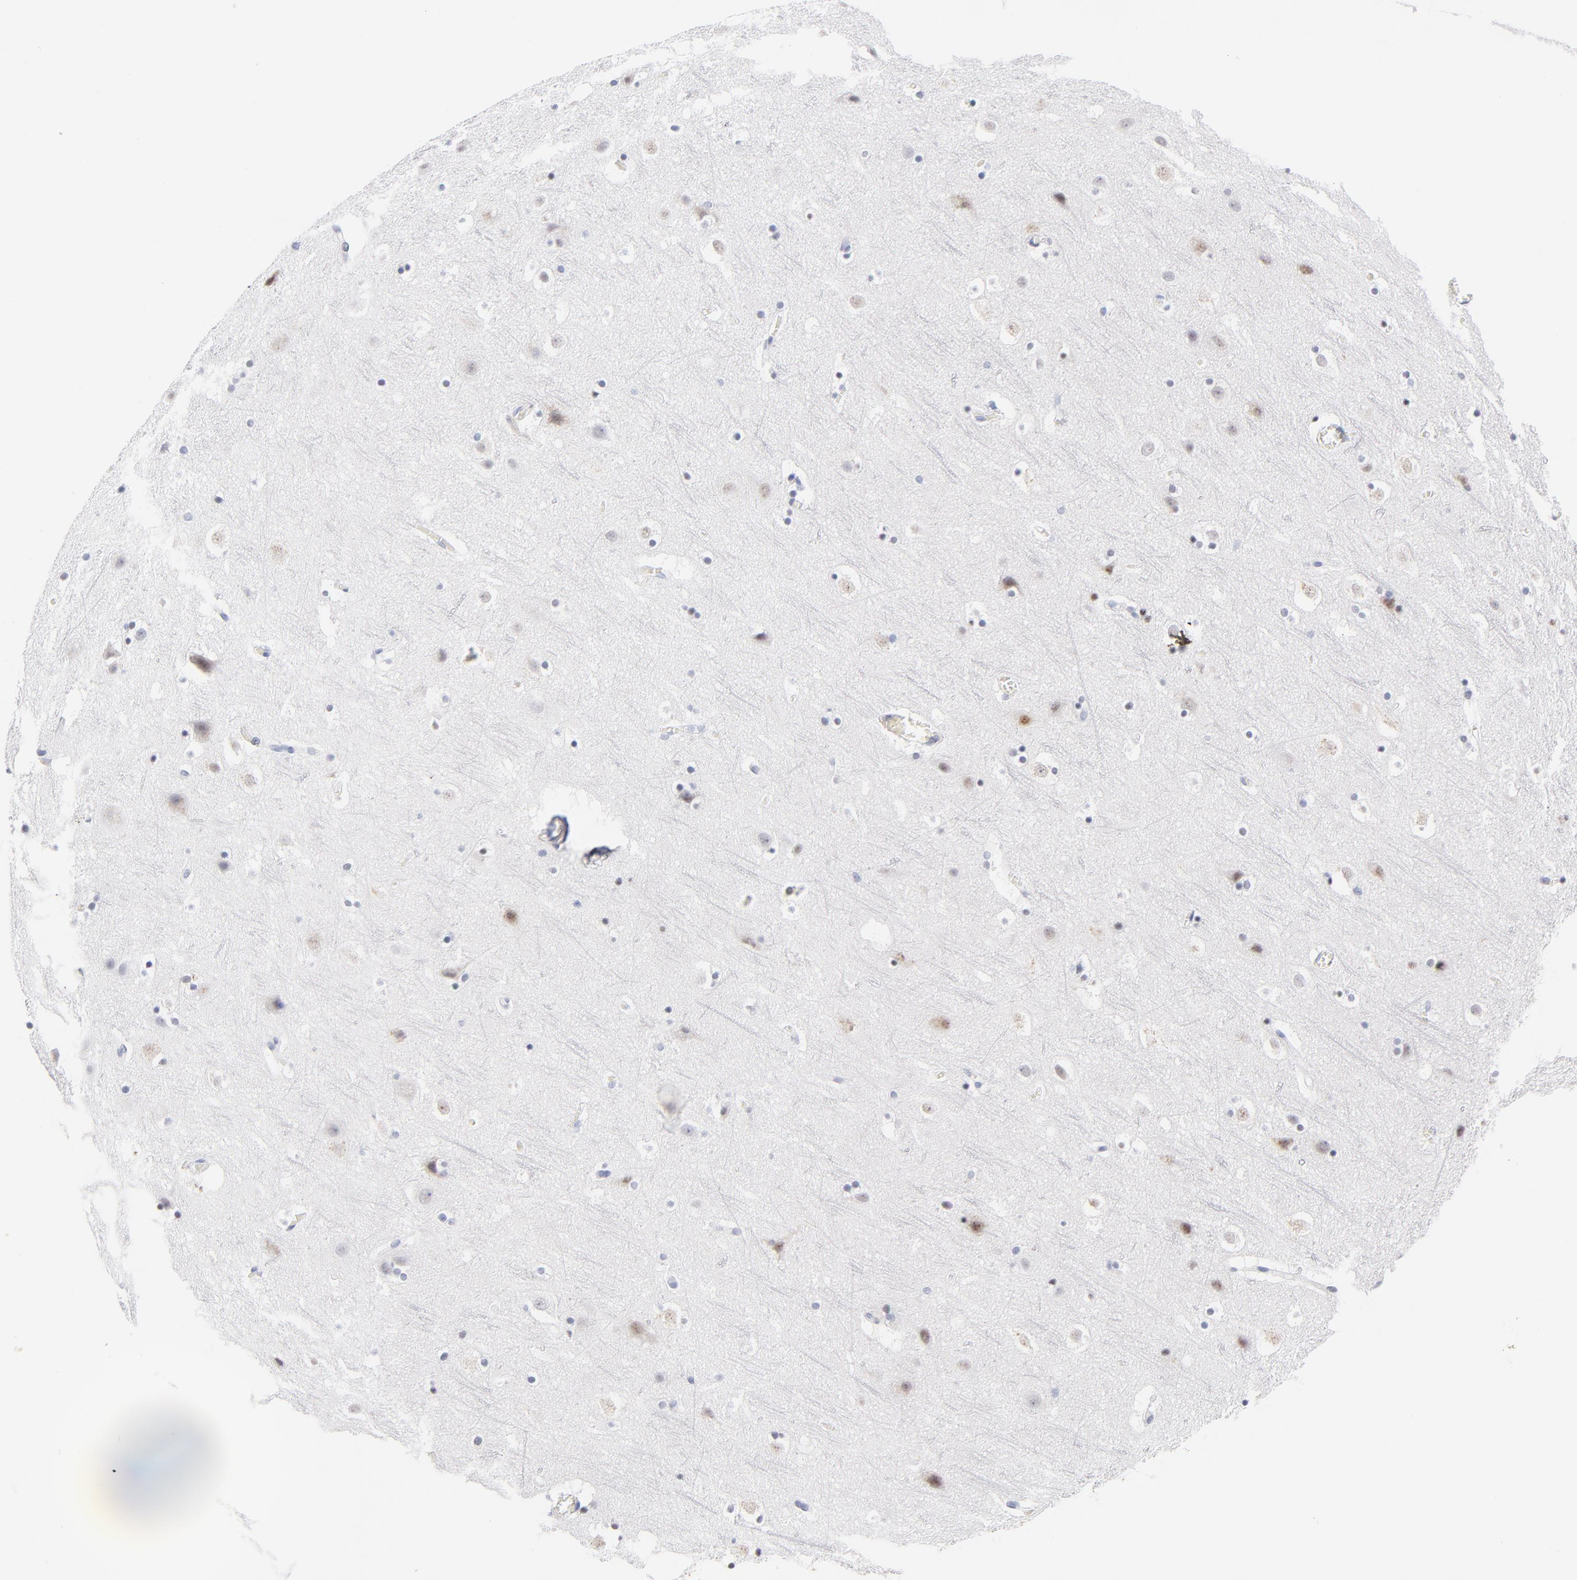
{"staining": {"intensity": "negative", "quantity": "none", "location": "none"}, "tissue": "cerebral cortex", "cell_type": "Endothelial cells", "image_type": "normal", "snomed": [{"axis": "morphology", "description": "Normal tissue, NOS"}, {"axis": "topography", "description": "Cerebral cortex"}], "caption": "Protein analysis of unremarkable cerebral cortex displays no significant positivity in endothelial cells. The staining is performed using DAB brown chromogen with nuclei counter-stained in using hematoxylin.", "gene": "KHNYN", "patient": {"sex": "male", "age": 45}}